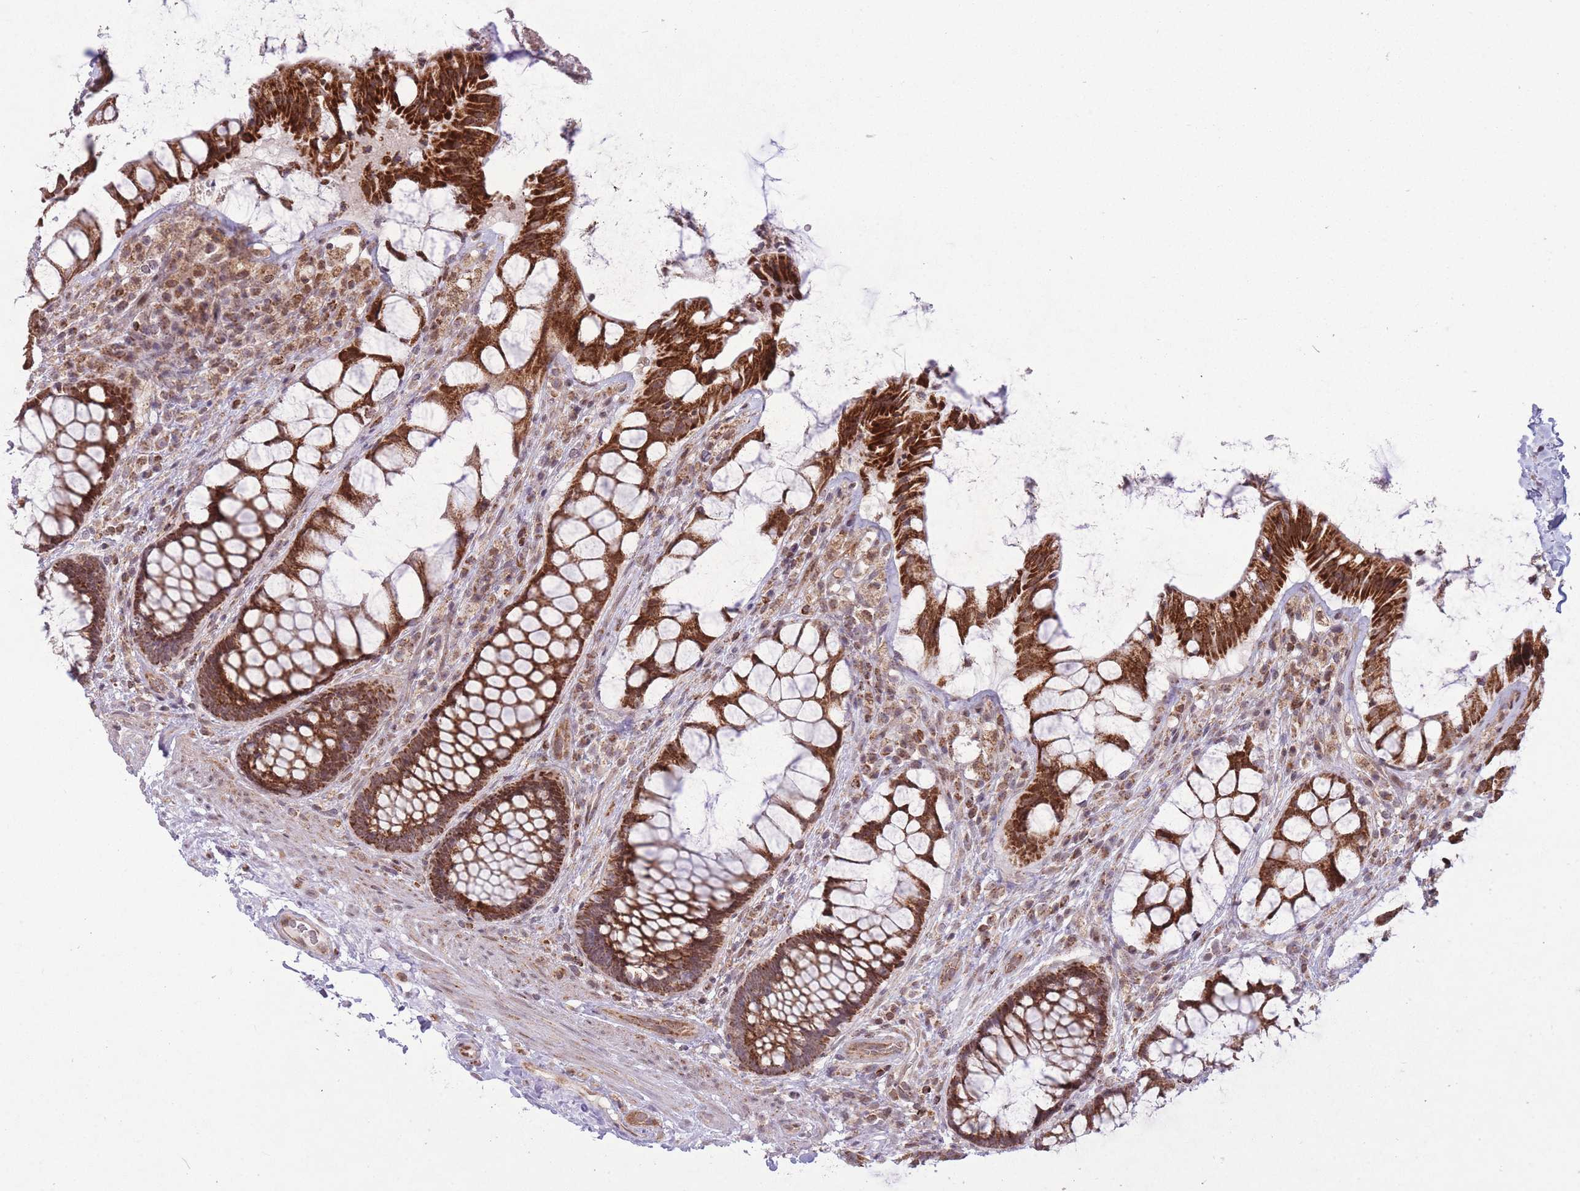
{"staining": {"intensity": "strong", "quantity": ">75%", "location": "cytoplasmic/membranous"}, "tissue": "rectum", "cell_type": "Glandular cells", "image_type": "normal", "snomed": [{"axis": "morphology", "description": "Normal tissue, NOS"}, {"axis": "topography", "description": "Rectum"}], "caption": "A brown stain labels strong cytoplasmic/membranous positivity of a protein in glandular cells of unremarkable human rectum. (Stains: DAB (3,3'-diaminobenzidine) in brown, nuclei in blue, Microscopy: brightfield microscopy at high magnification).", "gene": "DPYSL4", "patient": {"sex": "female", "age": 58}}